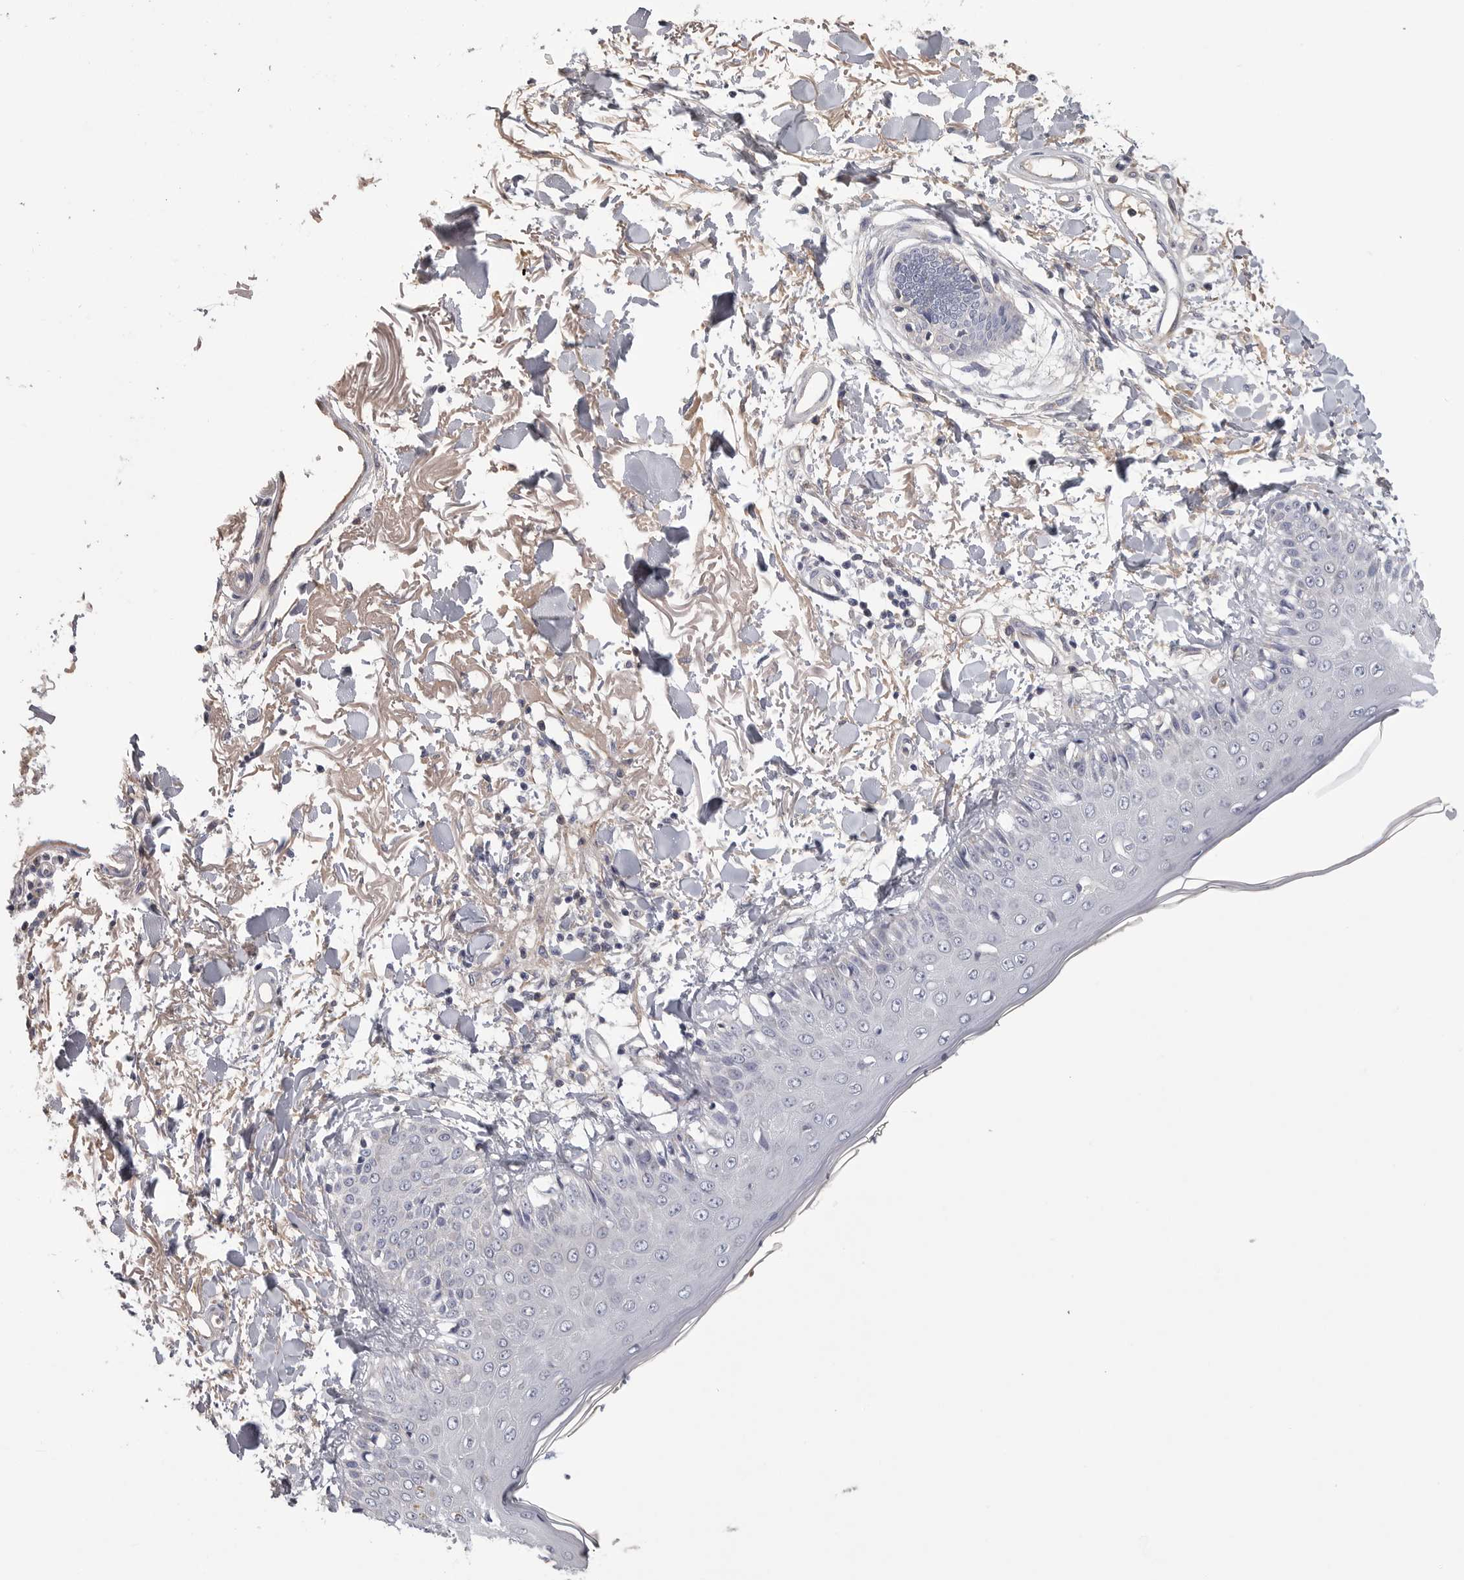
{"staining": {"intensity": "negative", "quantity": "none", "location": "none"}, "tissue": "skin", "cell_type": "Fibroblasts", "image_type": "normal", "snomed": [{"axis": "morphology", "description": "Normal tissue, NOS"}, {"axis": "morphology", "description": "Squamous cell carcinoma, NOS"}, {"axis": "topography", "description": "Skin"}, {"axis": "topography", "description": "Peripheral nerve tissue"}], "caption": "A high-resolution image shows immunohistochemistry staining of benign skin, which displays no significant expression in fibroblasts. The staining is performed using DAB (3,3'-diaminobenzidine) brown chromogen with nuclei counter-stained in using hematoxylin.", "gene": "SDC3", "patient": {"sex": "male", "age": 83}}